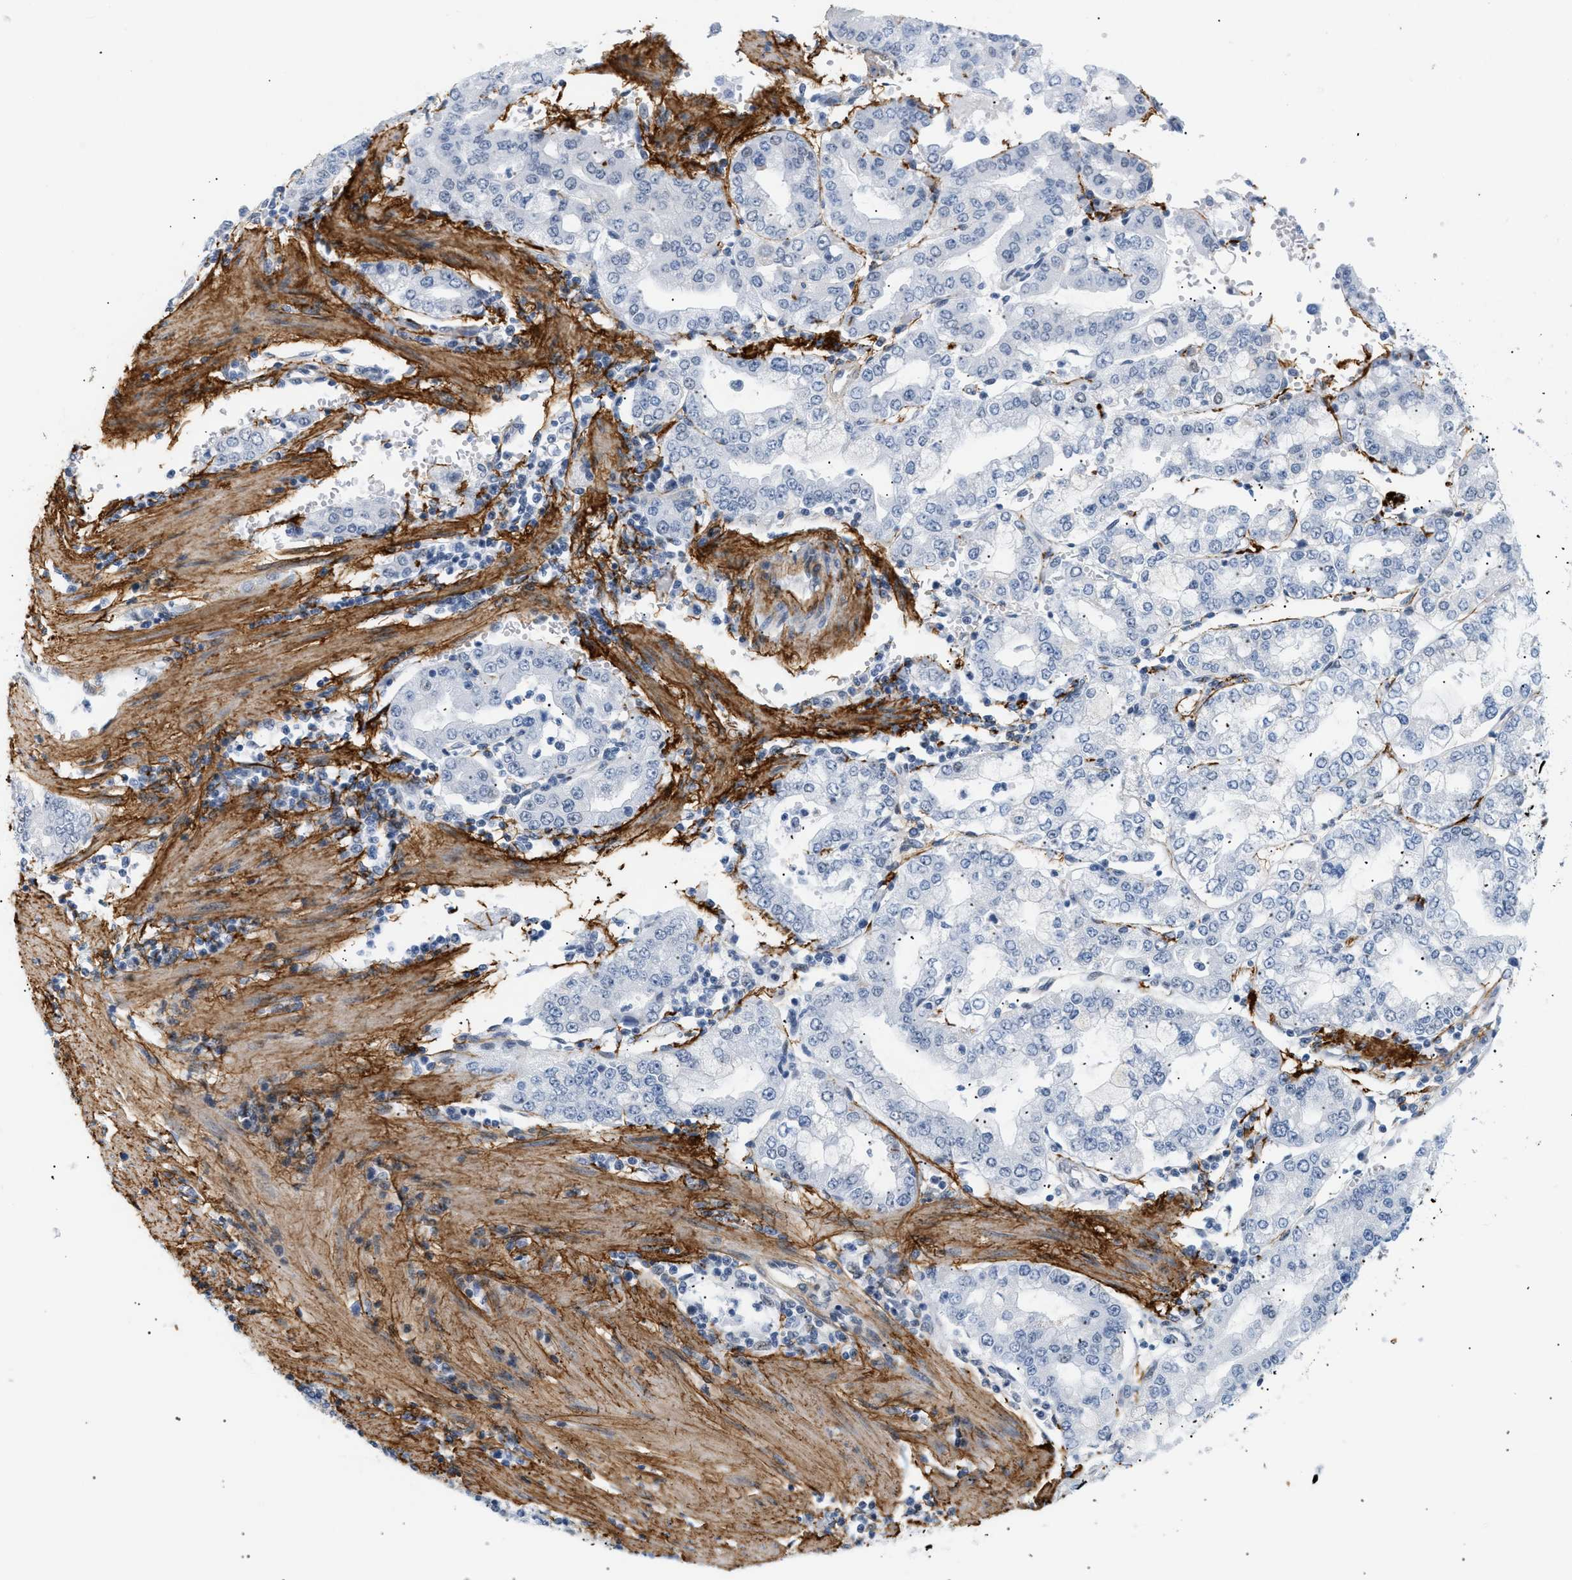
{"staining": {"intensity": "negative", "quantity": "none", "location": "none"}, "tissue": "stomach cancer", "cell_type": "Tumor cells", "image_type": "cancer", "snomed": [{"axis": "morphology", "description": "Adenocarcinoma, NOS"}, {"axis": "topography", "description": "Stomach"}], "caption": "A photomicrograph of human stomach adenocarcinoma is negative for staining in tumor cells. (DAB IHC with hematoxylin counter stain).", "gene": "ELN", "patient": {"sex": "male", "age": 76}}